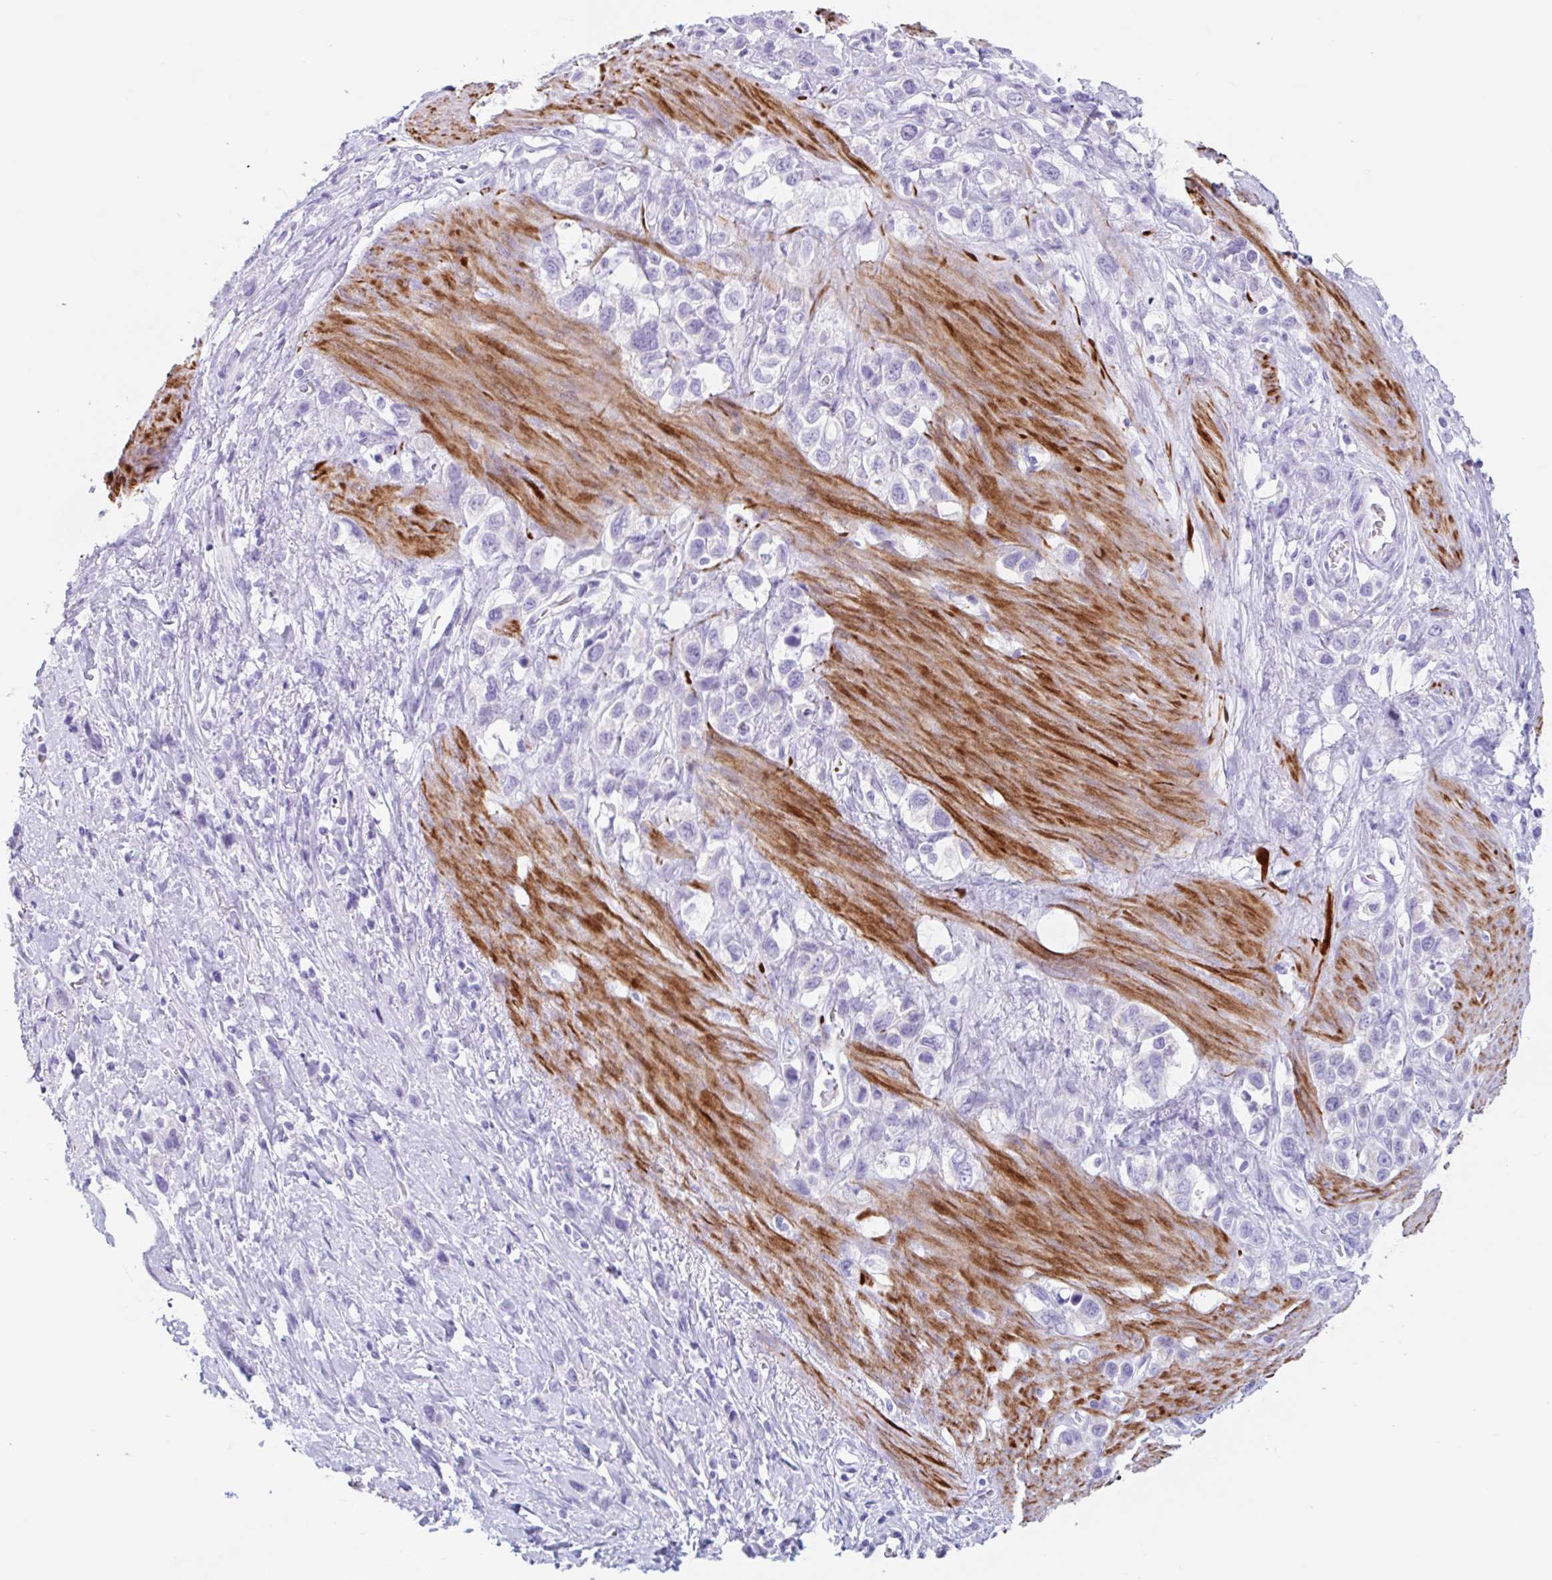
{"staining": {"intensity": "negative", "quantity": "none", "location": "none"}, "tissue": "stomach cancer", "cell_type": "Tumor cells", "image_type": "cancer", "snomed": [{"axis": "morphology", "description": "Adenocarcinoma, NOS"}, {"axis": "topography", "description": "Stomach"}], "caption": "DAB immunohistochemical staining of stomach cancer demonstrates no significant staining in tumor cells. Brightfield microscopy of immunohistochemistry (IHC) stained with DAB (3,3'-diaminobenzidine) (brown) and hematoxylin (blue), captured at high magnification.", "gene": "CPTP", "patient": {"sex": "female", "age": 65}}